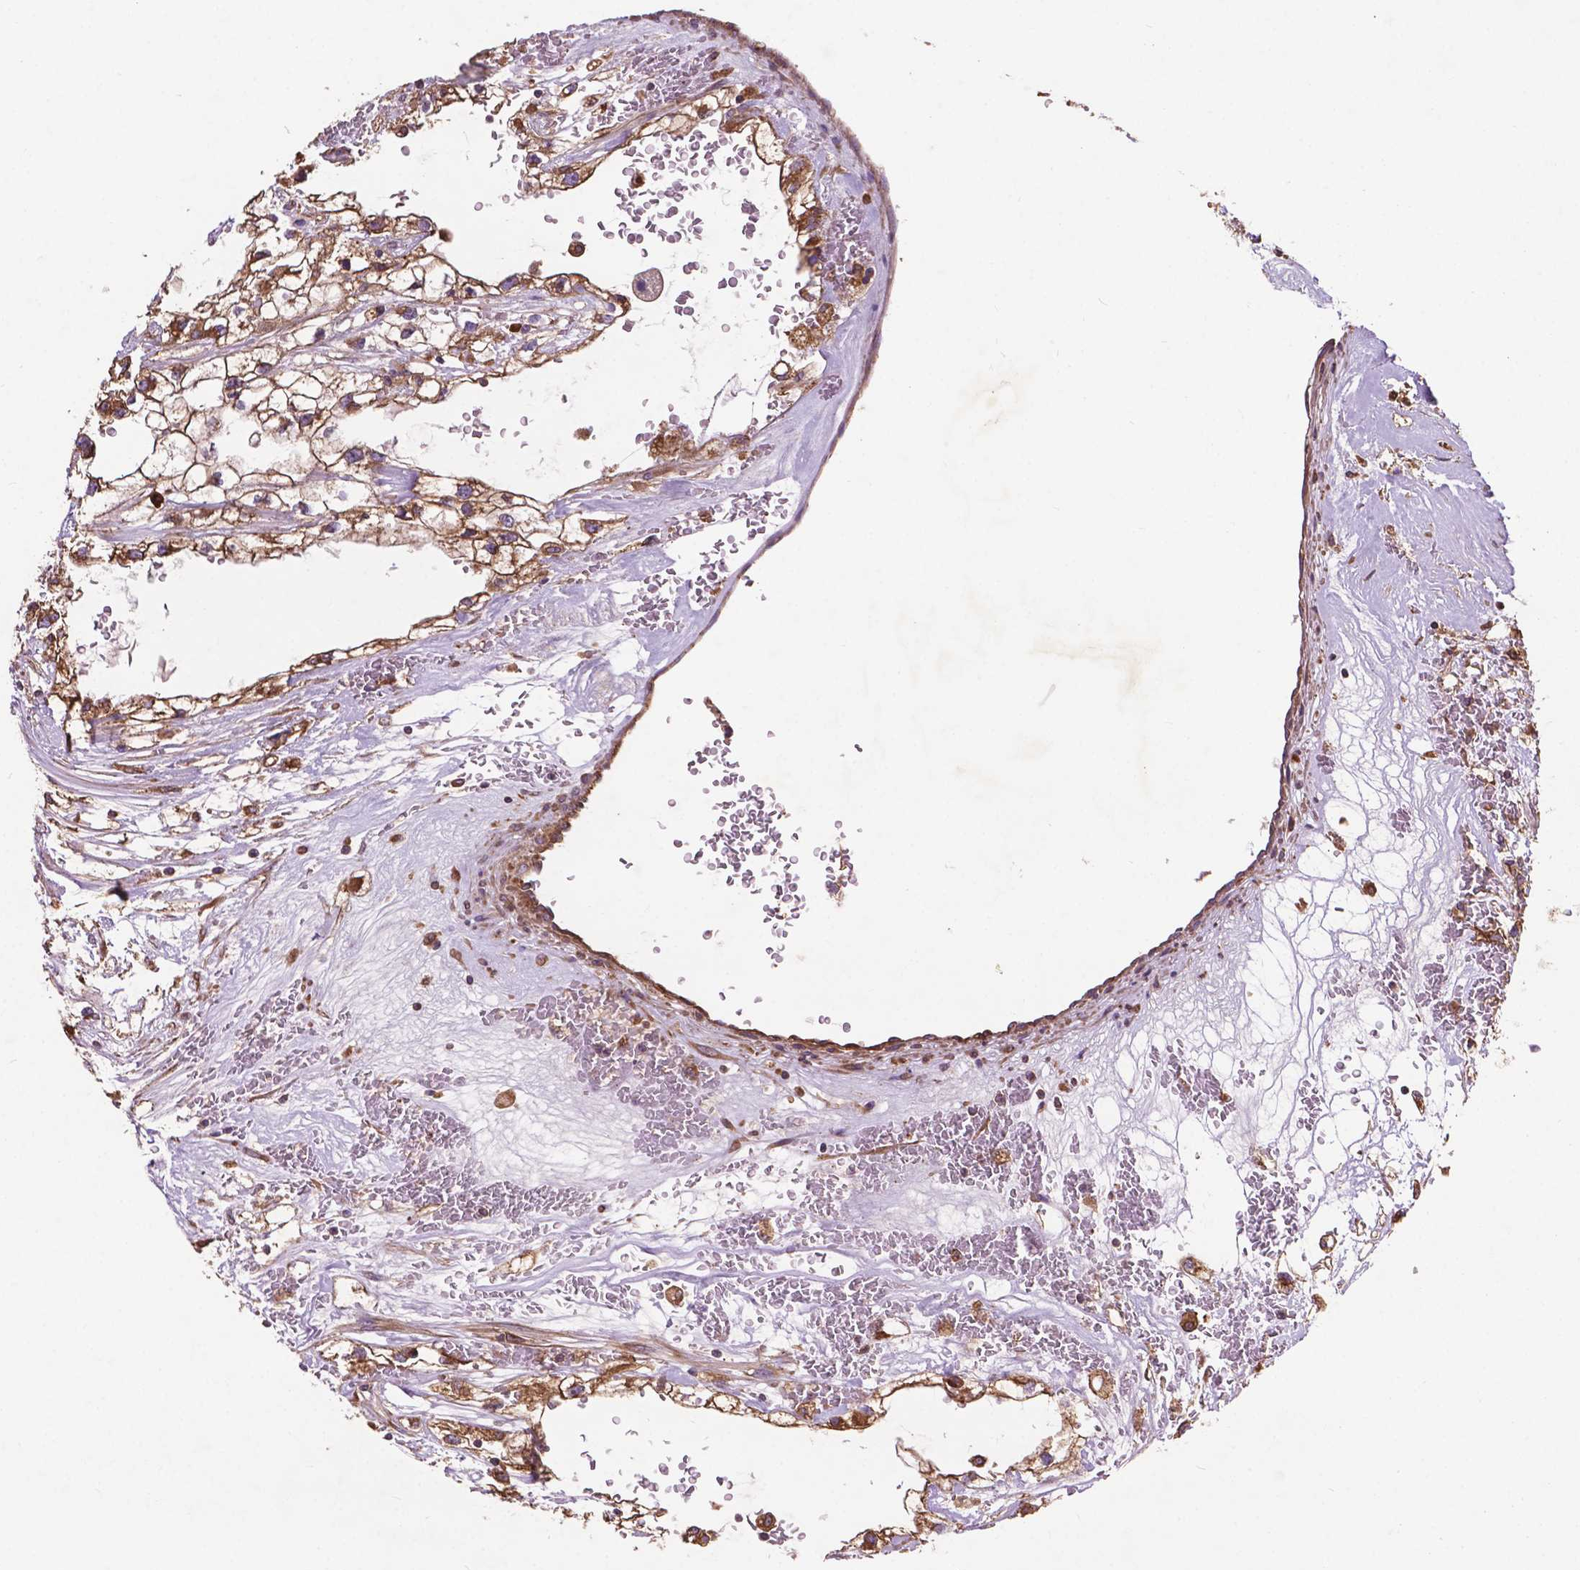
{"staining": {"intensity": "moderate", "quantity": ">75%", "location": "cytoplasmic/membranous"}, "tissue": "renal cancer", "cell_type": "Tumor cells", "image_type": "cancer", "snomed": [{"axis": "morphology", "description": "Adenocarcinoma, NOS"}, {"axis": "topography", "description": "Kidney"}], "caption": "Renal adenocarcinoma was stained to show a protein in brown. There is medium levels of moderate cytoplasmic/membranous positivity in approximately >75% of tumor cells. The protein of interest is stained brown, and the nuclei are stained in blue (DAB IHC with brightfield microscopy, high magnification).", "gene": "CCDC71L", "patient": {"sex": "male", "age": 59}}